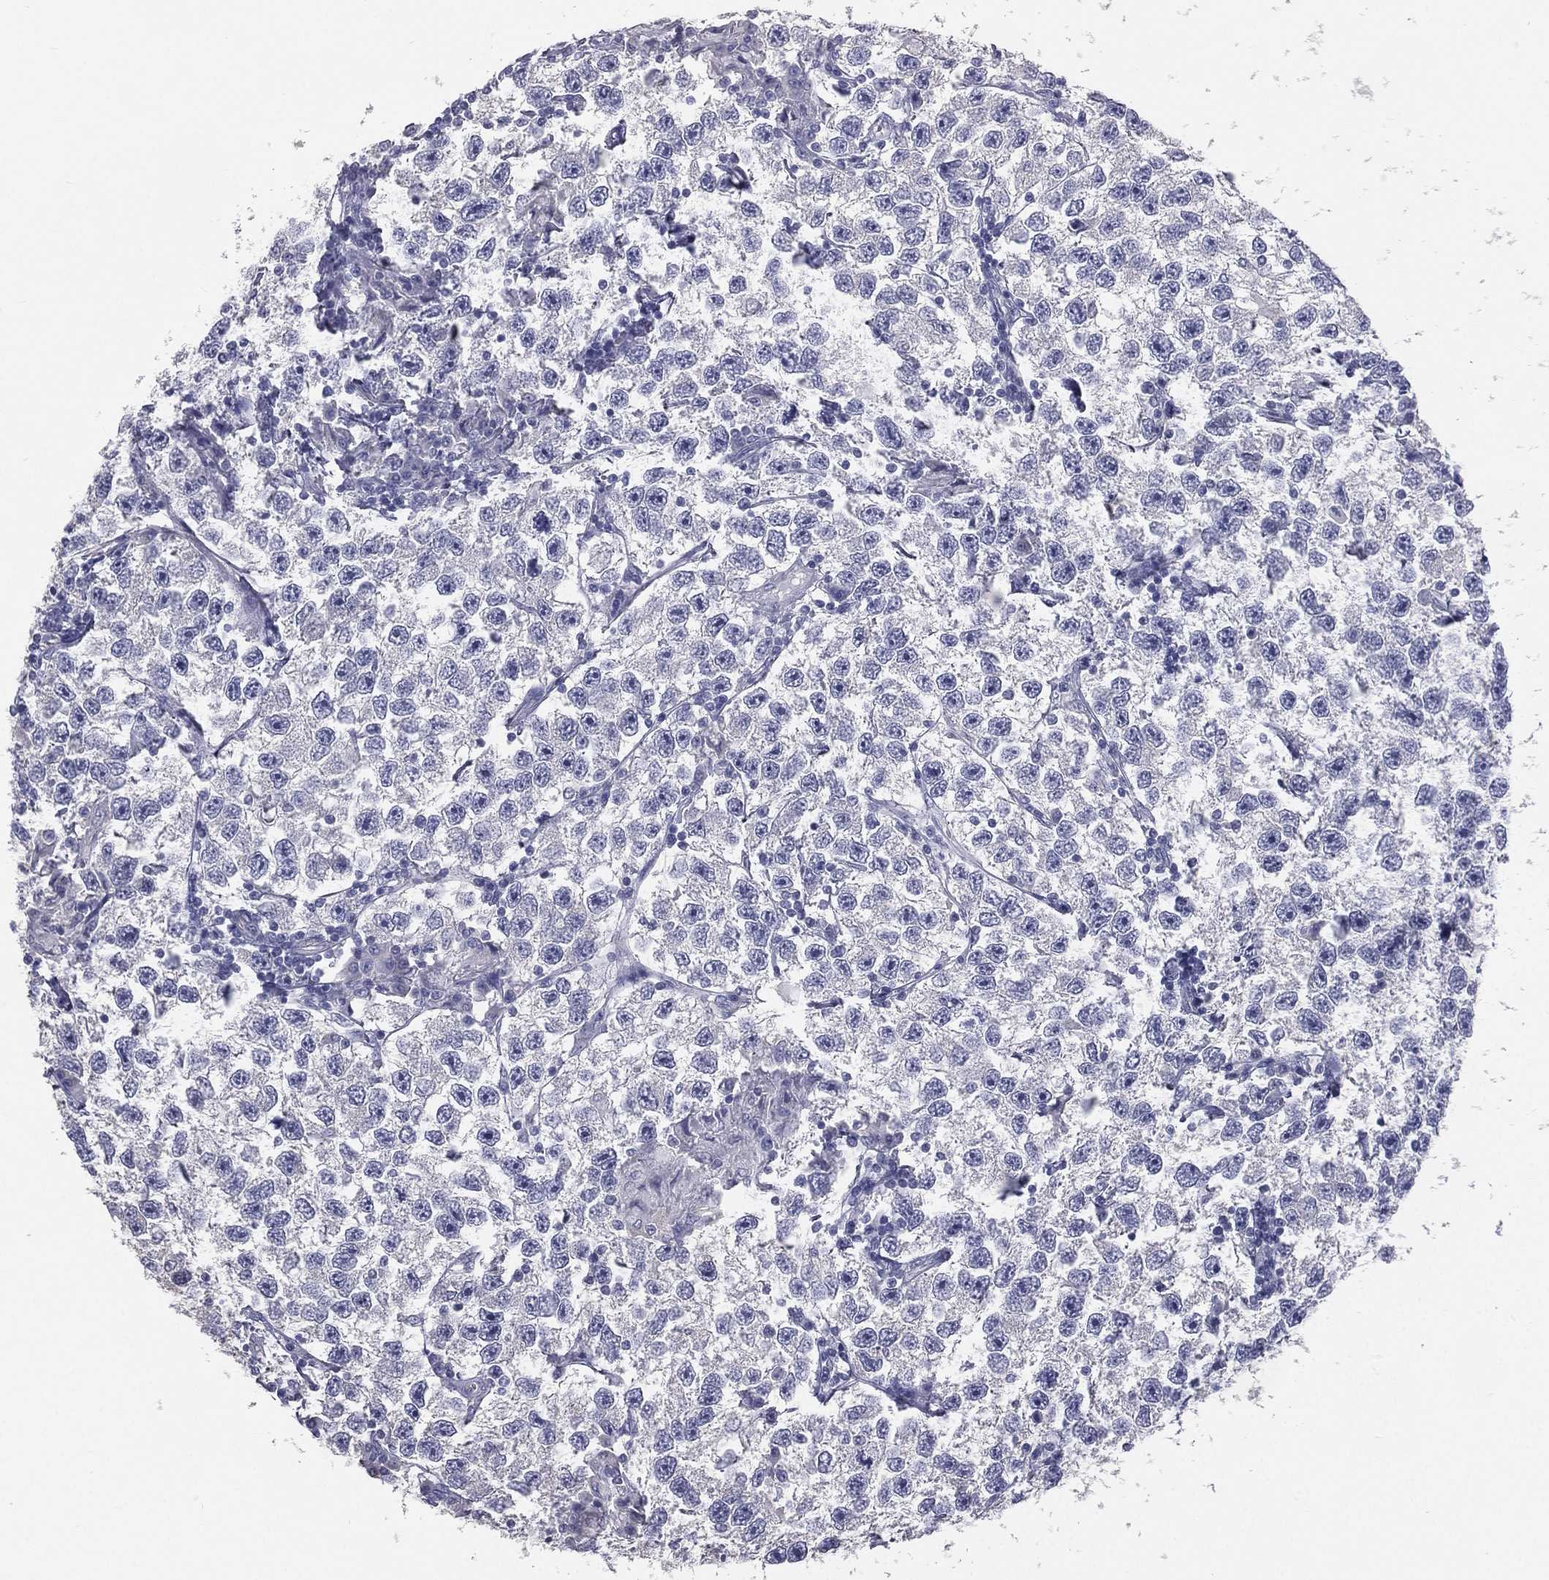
{"staining": {"intensity": "negative", "quantity": "none", "location": "none"}, "tissue": "testis cancer", "cell_type": "Tumor cells", "image_type": "cancer", "snomed": [{"axis": "morphology", "description": "Seminoma, NOS"}, {"axis": "topography", "description": "Testis"}], "caption": "An immunohistochemistry (IHC) micrograph of seminoma (testis) is shown. There is no staining in tumor cells of seminoma (testis).", "gene": "MUC13", "patient": {"sex": "male", "age": 26}}